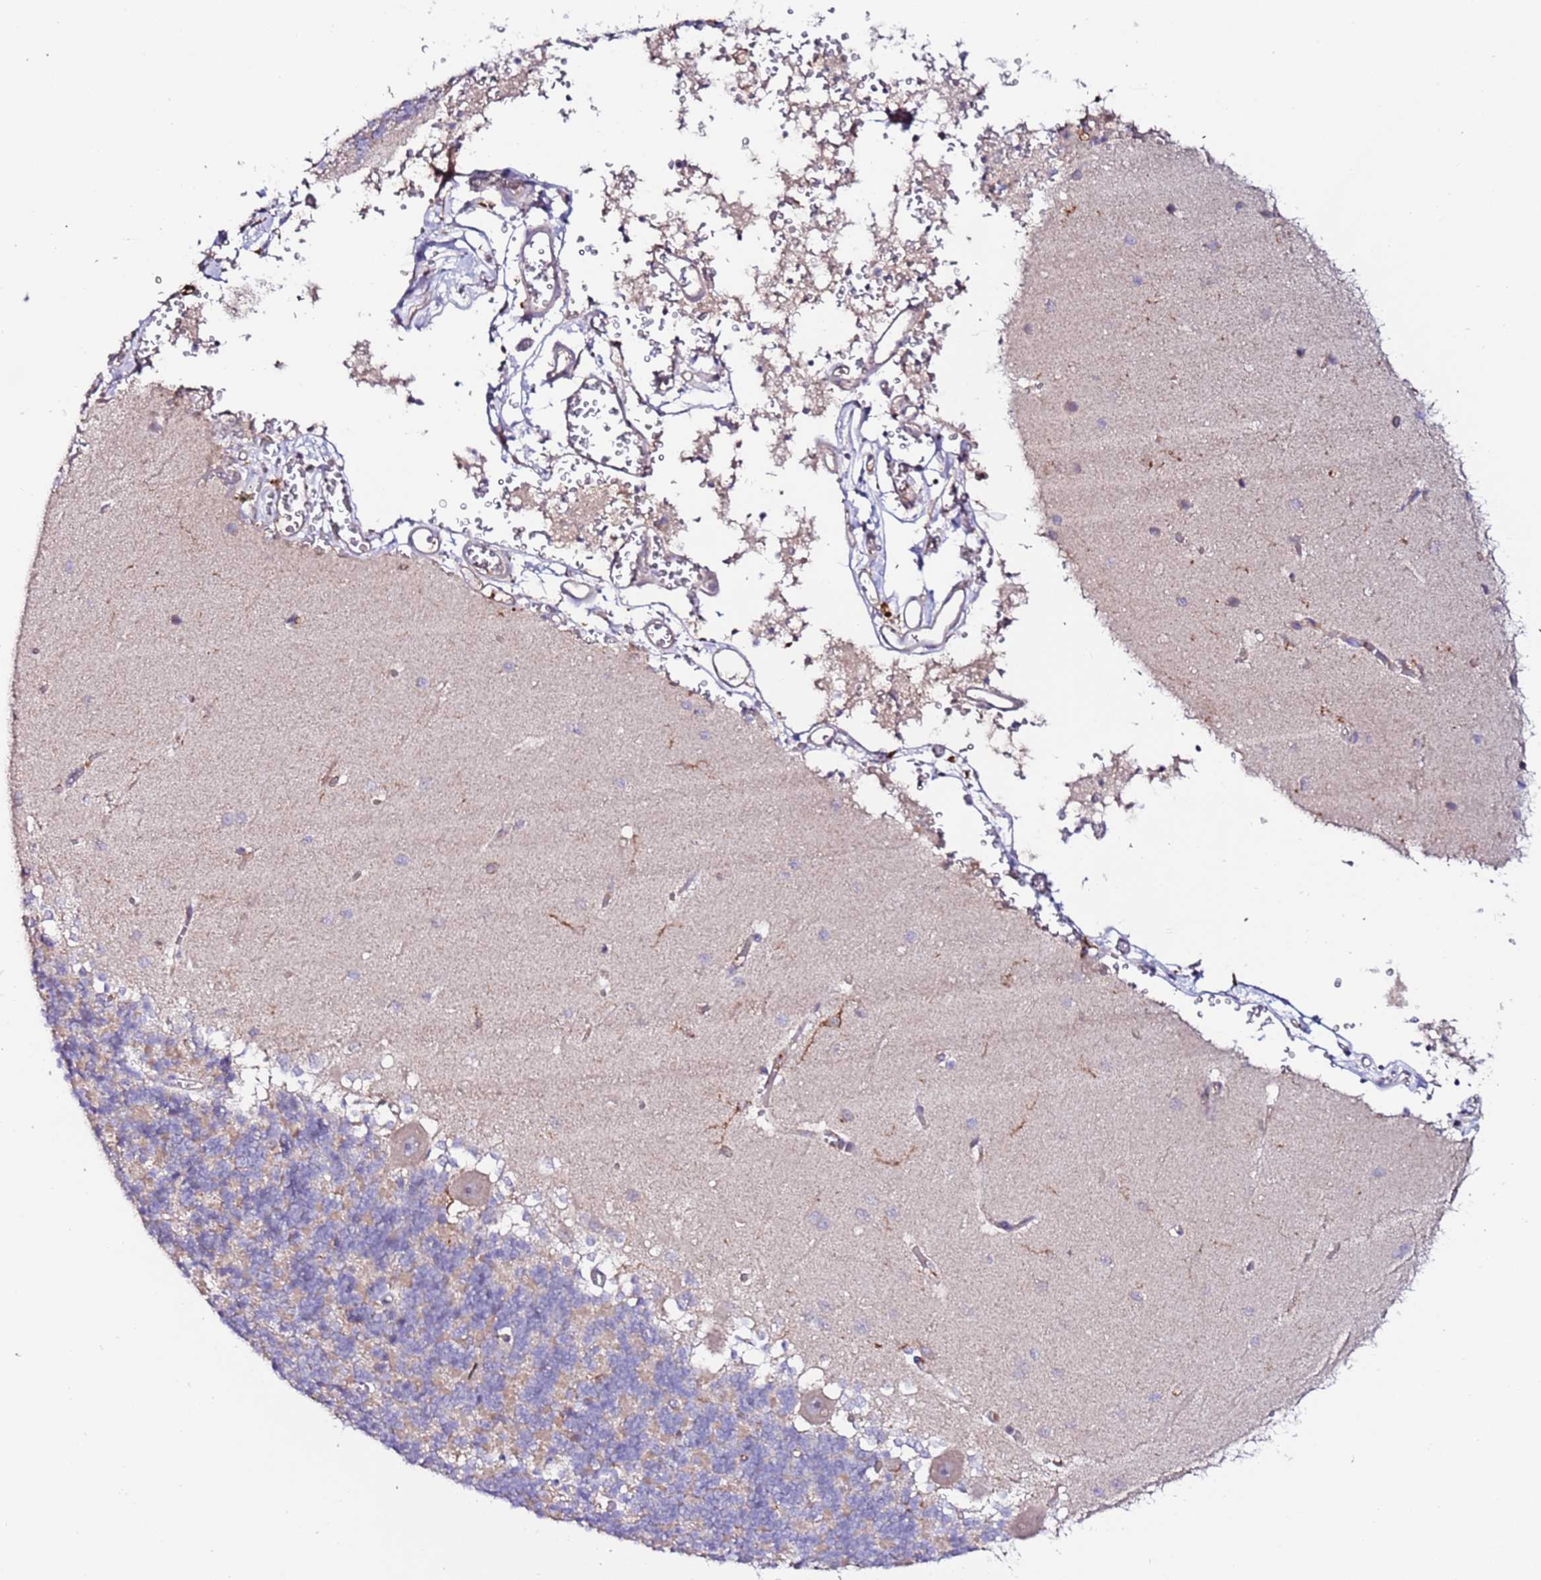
{"staining": {"intensity": "moderate", "quantity": "<25%", "location": "cytoplasmic/membranous"}, "tissue": "cerebellum", "cell_type": "Cells in granular layer", "image_type": "normal", "snomed": [{"axis": "morphology", "description": "Normal tissue, NOS"}, {"axis": "topography", "description": "Cerebellum"}], "caption": "A brown stain shows moderate cytoplasmic/membranous expression of a protein in cells in granular layer of unremarkable cerebellum.", "gene": "FLVCR1", "patient": {"sex": "male", "age": 37}}